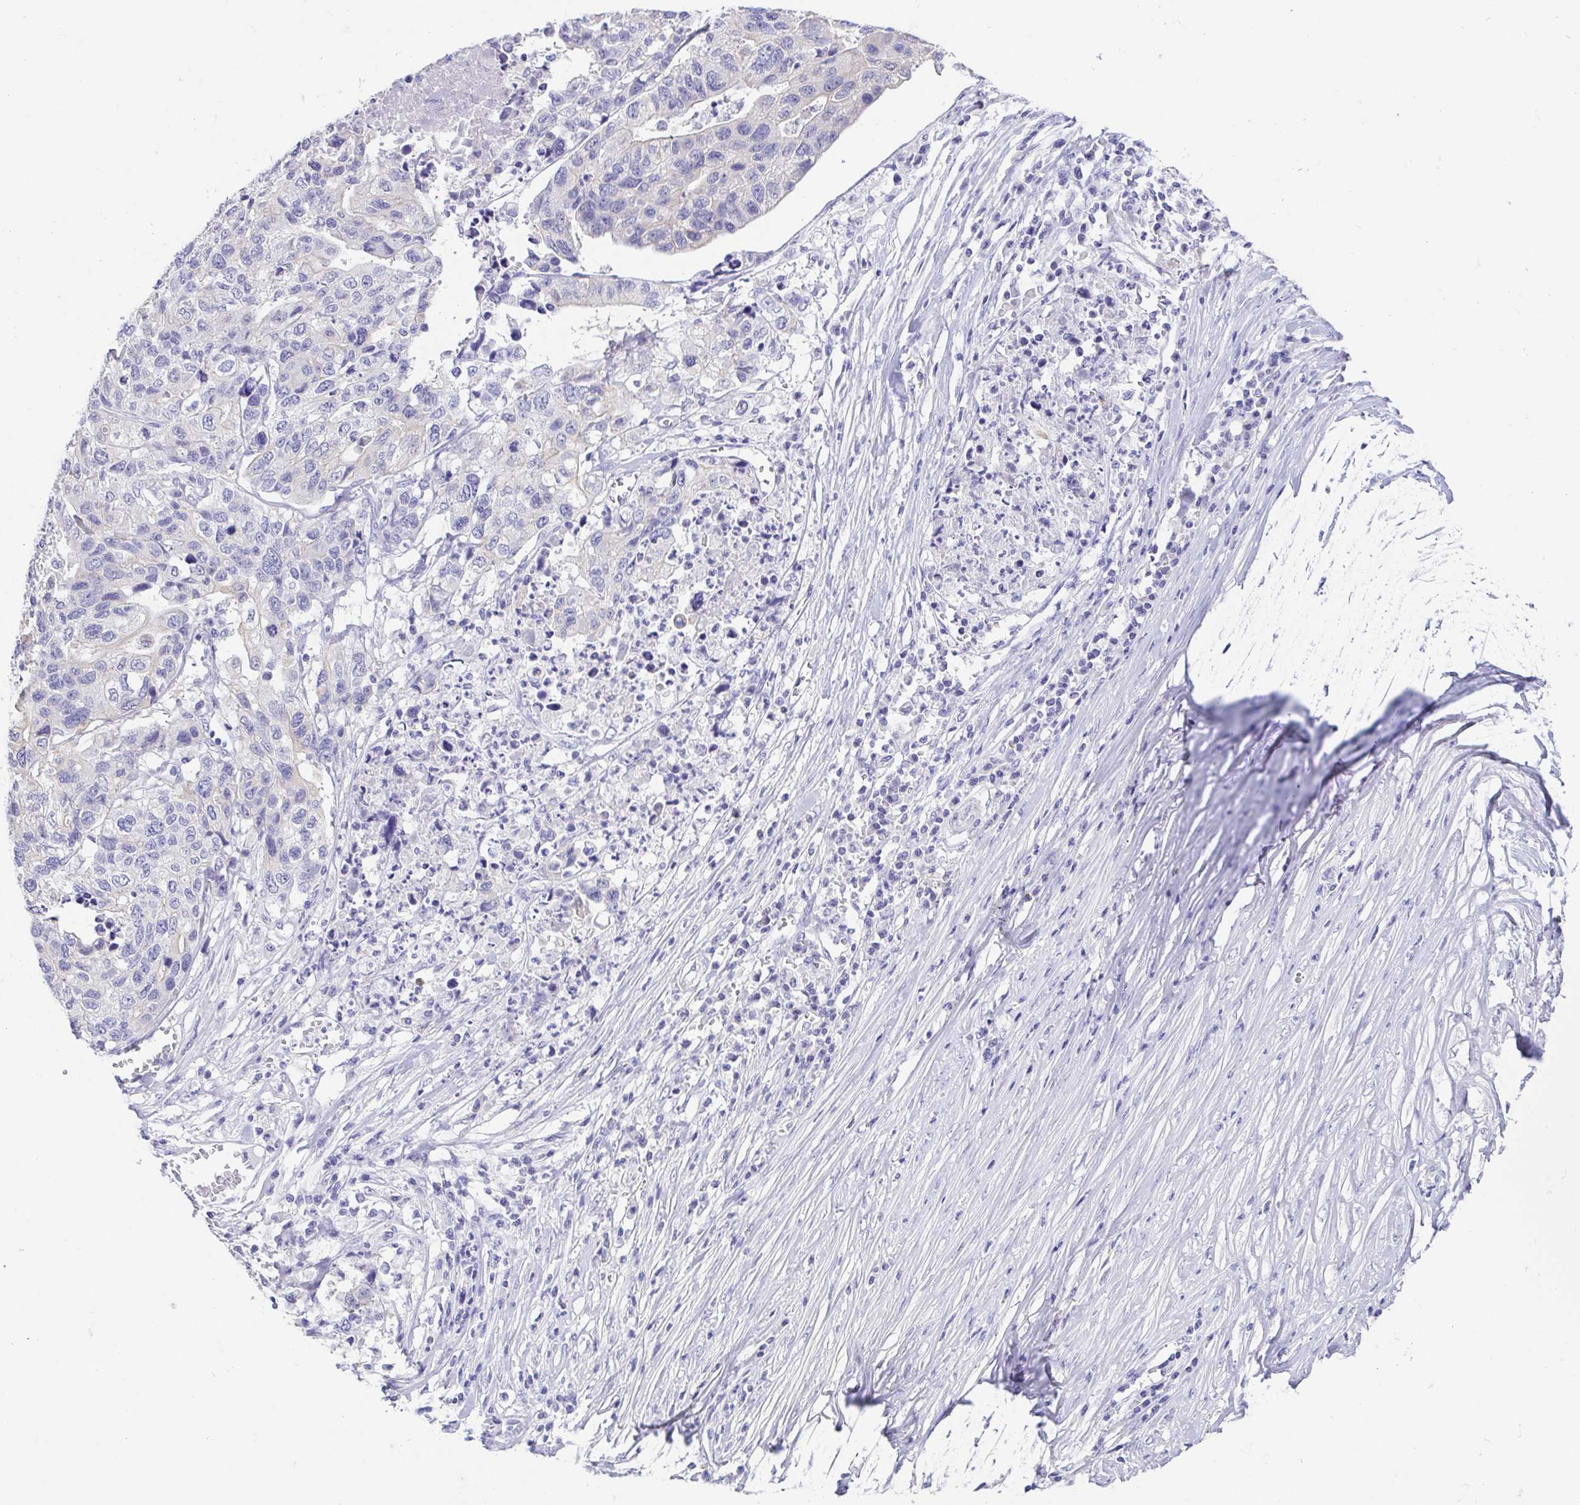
{"staining": {"intensity": "negative", "quantity": "none", "location": "none"}, "tissue": "stomach cancer", "cell_type": "Tumor cells", "image_type": "cancer", "snomed": [{"axis": "morphology", "description": "Adenocarcinoma, NOS"}, {"axis": "topography", "description": "Stomach, upper"}], "caption": "Tumor cells are negative for protein expression in human stomach cancer.", "gene": "FABP3", "patient": {"sex": "female", "age": 67}}